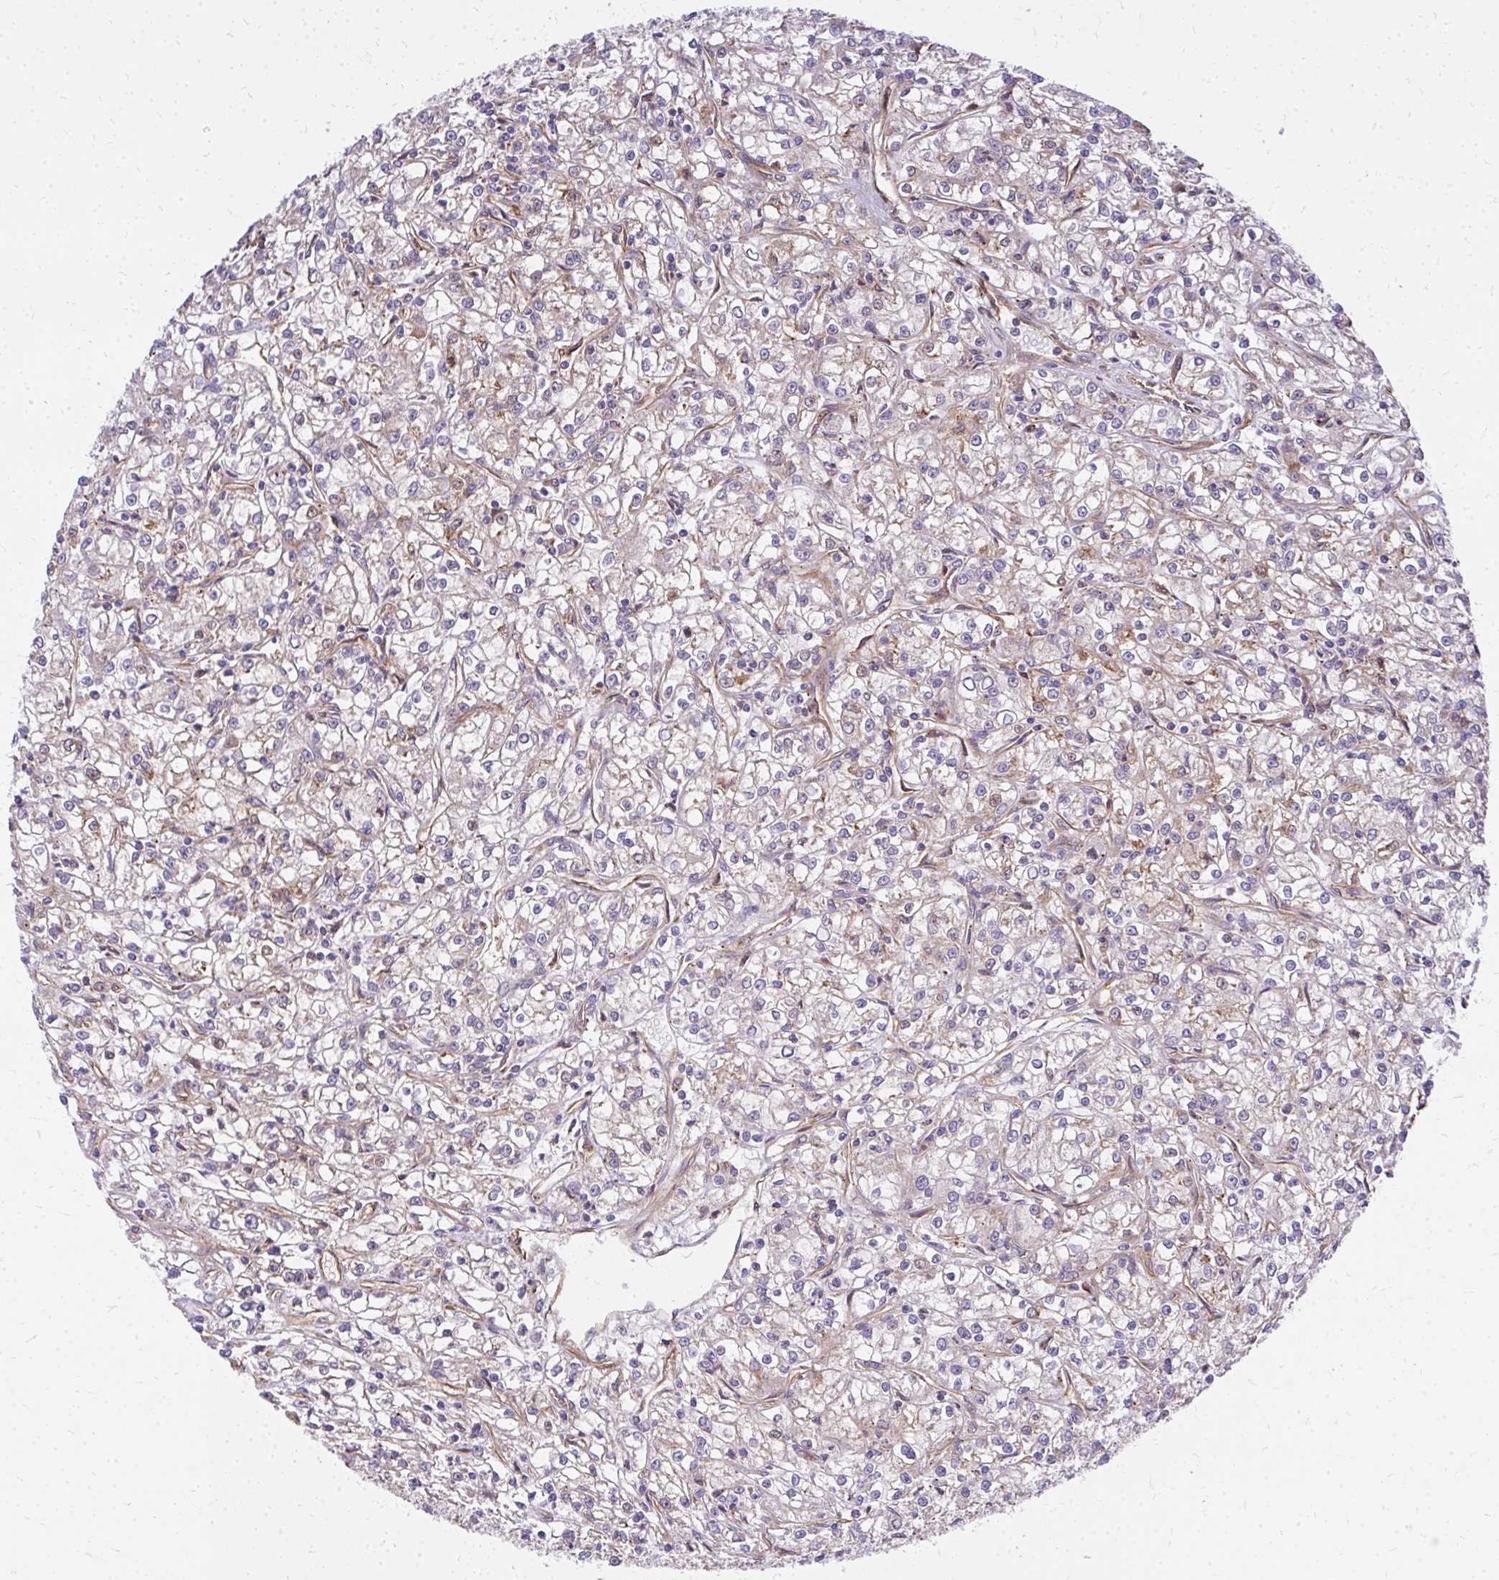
{"staining": {"intensity": "negative", "quantity": "none", "location": "none"}, "tissue": "renal cancer", "cell_type": "Tumor cells", "image_type": "cancer", "snomed": [{"axis": "morphology", "description": "Adenocarcinoma, NOS"}, {"axis": "topography", "description": "Kidney"}], "caption": "The photomicrograph demonstrates no staining of tumor cells in adenocarcinoma (renal). Nuclei are stained in blue.", "gene": "RSKR", "patient": {"sex": "female", "age": 59}}